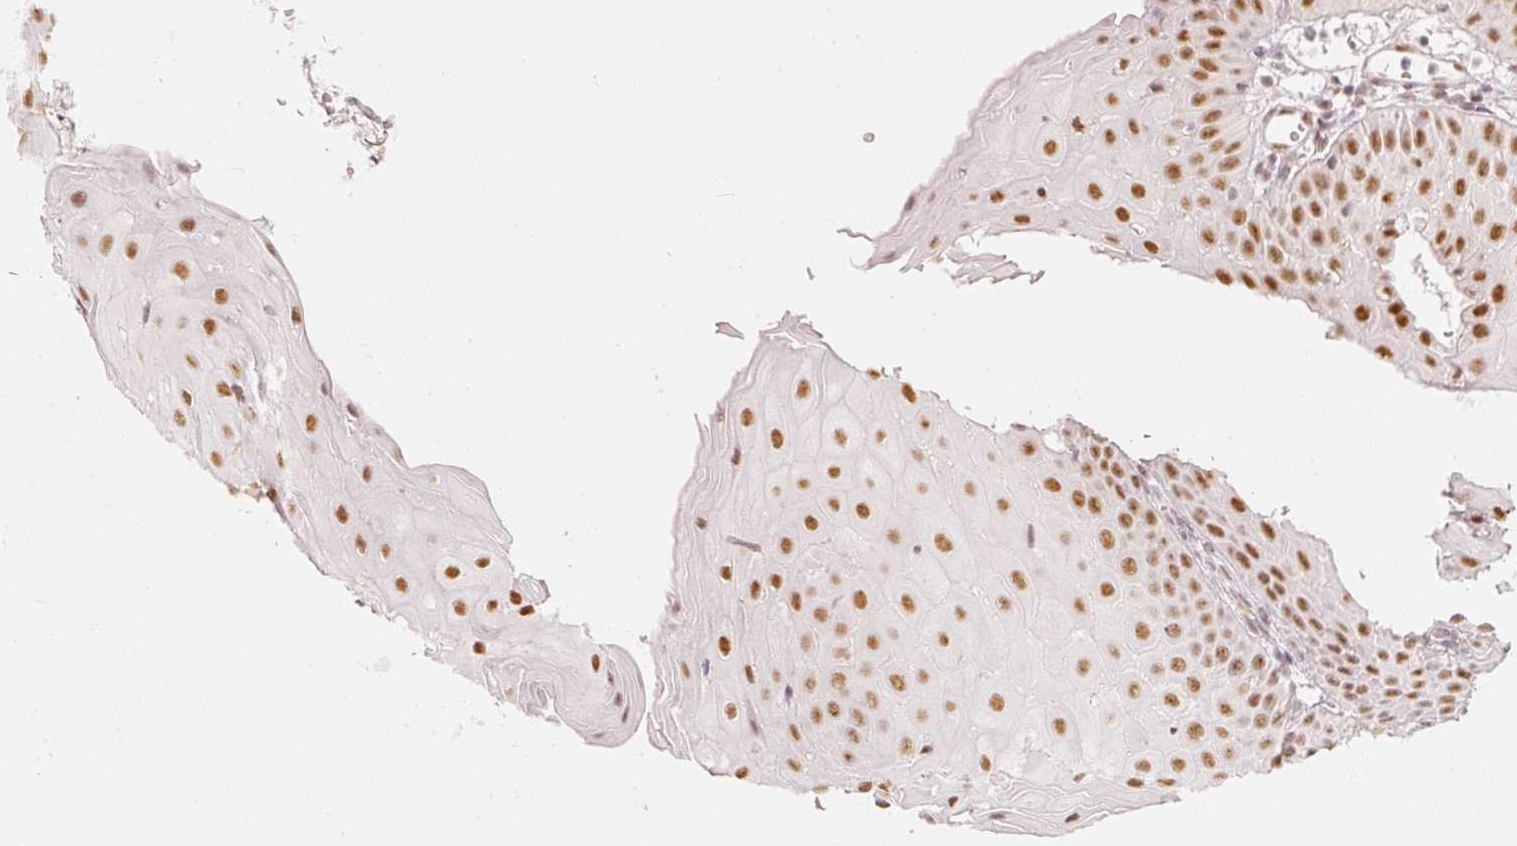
{"staining": {"intensity": "moderate", "quantity": ">75%", "location": "nuclear"}, "tissue": "cervix", "cell_type": "Glandular cells", "image_type": "normal", "snomed": [{"axis": "morphology", "description": "Normal tissue, NOS"}, {"axis": "topography", "description": "Cervix"}], "caption": "Immunohistochemical staining of unremarkable human cervix reveals >75% levels of moderate nuclear protein positivity in approximately >75% of glandular cells.", "gene": "PPP1R10", "patient": {"sex": "female", "age": 36}}